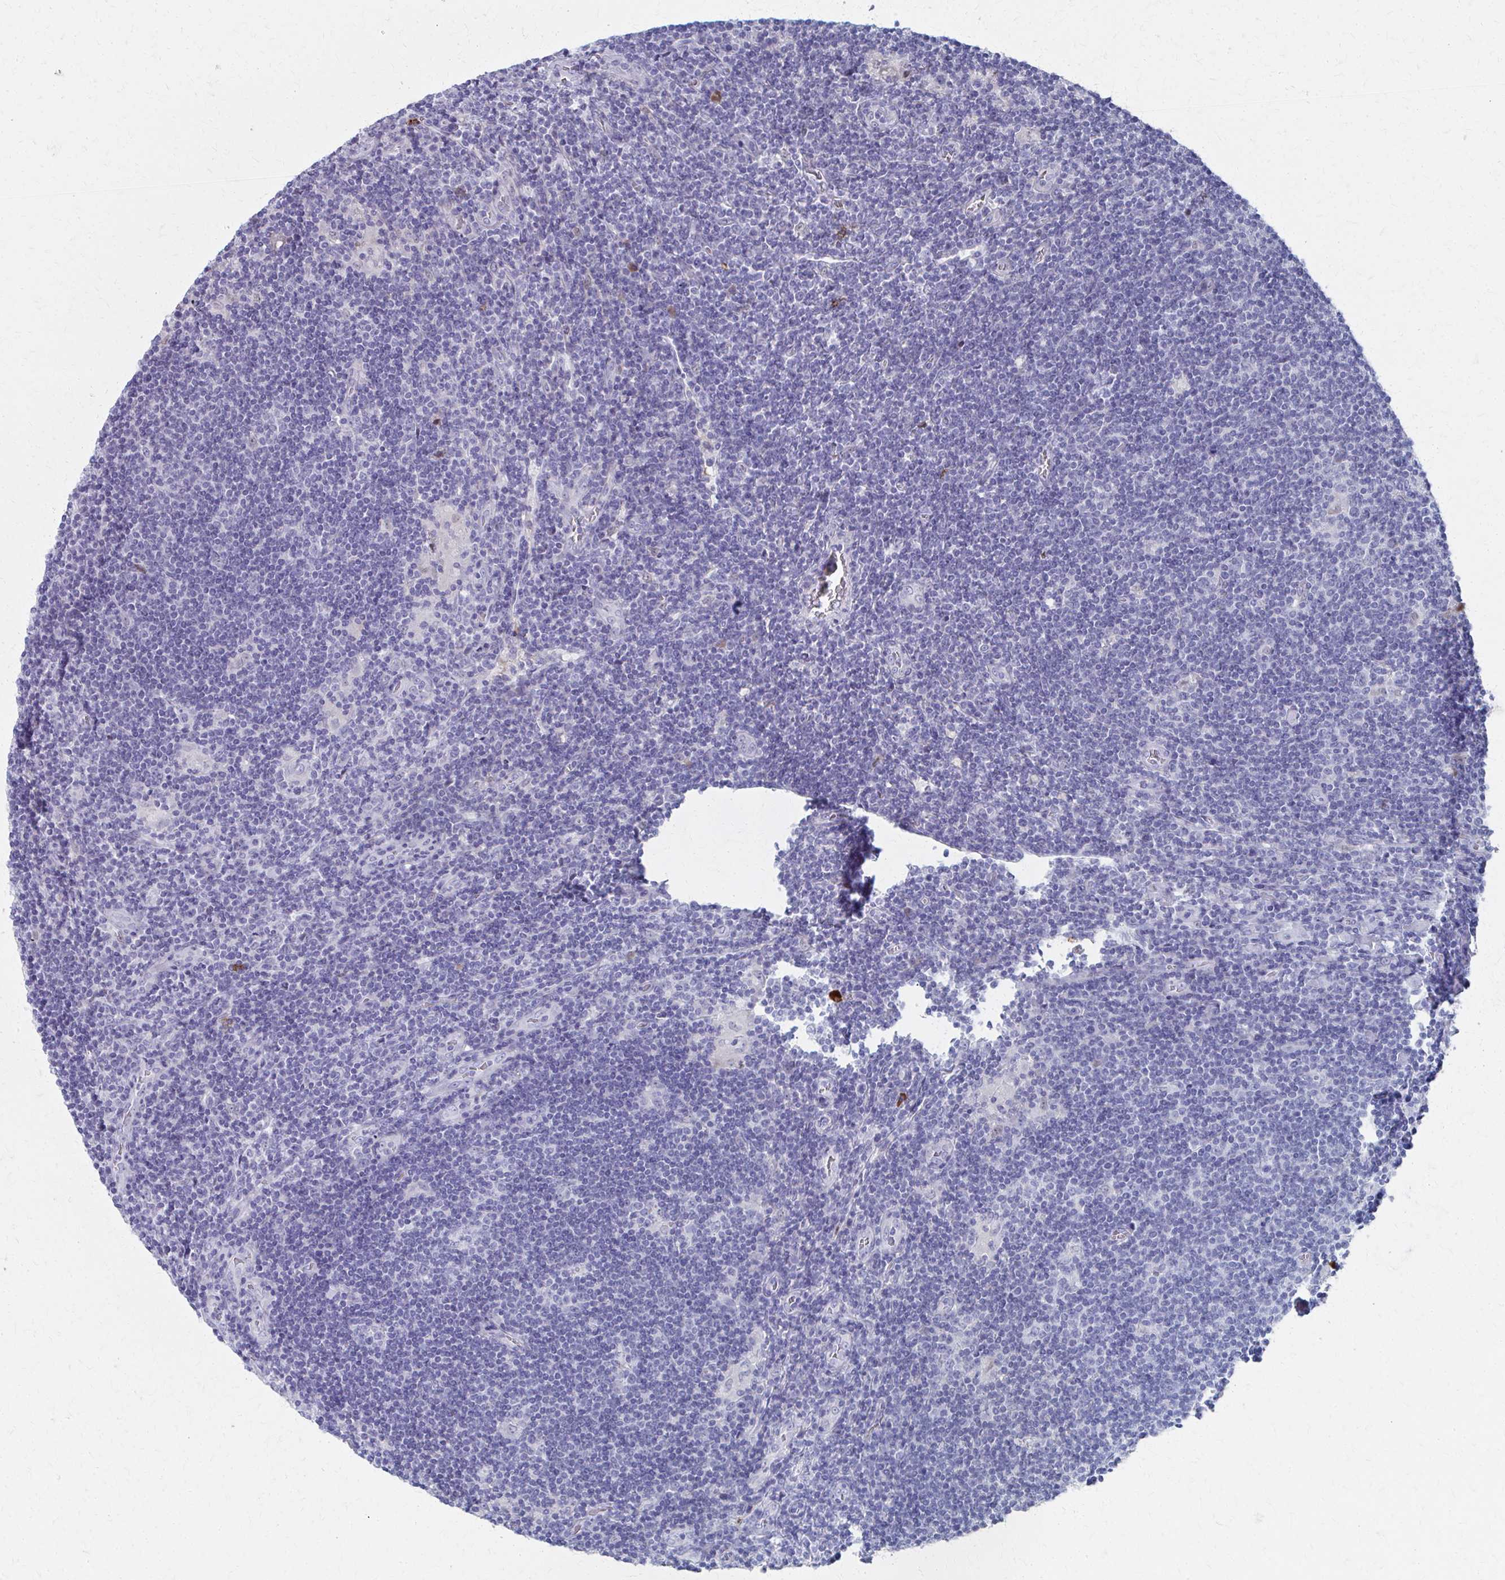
{"staining": {"intensity": "negative", "quantity": "none", "location": "none"}, "tissue": "lymphoma", "cell_type": "Tumor cells", "image_type": "cancer", "snomed": [{"axis": "morphology", "description": "Hodgkin's disease, NOS"}, {"axis": "topography", "description": "Lymph node"}], "caption": "Immunohistochemistry micrograph of lymphoma stained for a protein (brown), which reveals no staining in tumor cells.", "gene": "MS4A2", "patient": {"sex": "male", "age": 40}}